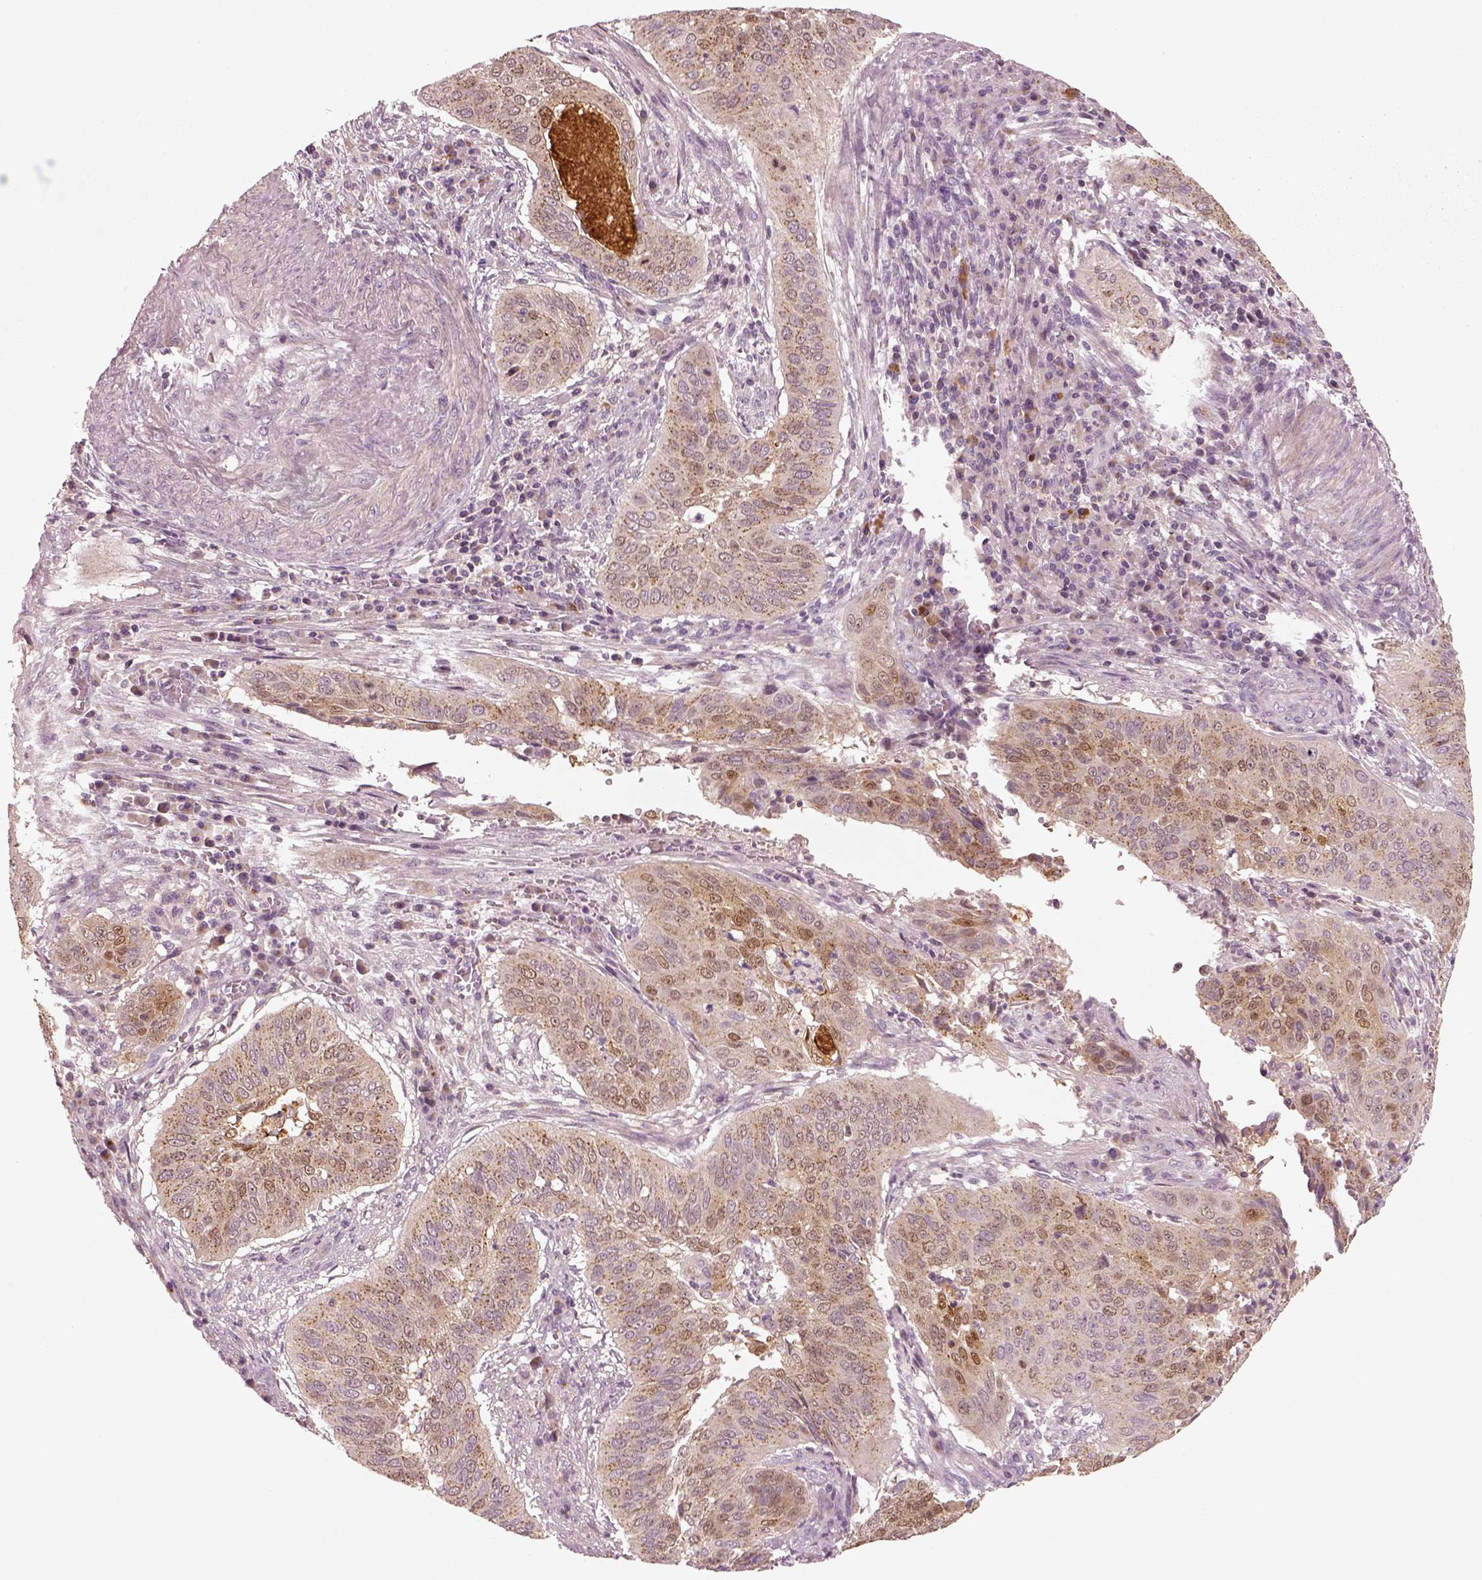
{"staining": {"intensity": "weak", "quantity": ">75%", "location": "cytoplasmic/membranous"}, "tissue": "cervical cancer", "cell_type": "Tumor cells", "image_type": "cancer", "snomed": [{"axis": "morphology", "description": "Squamous cell carcinoma, NOS"}, {"axis": "topography", "description": "Cervix"}], "caption": "Immunohistochemistry (DAB) staining of cervical cancer (squamous cell carcinoma) demonstrates weak cytoplasmic/membranous protein staining in approximately >75% of tumor cells.", "gene": "SDCBP2", "patient": {"sex": "female", "age": 39}}